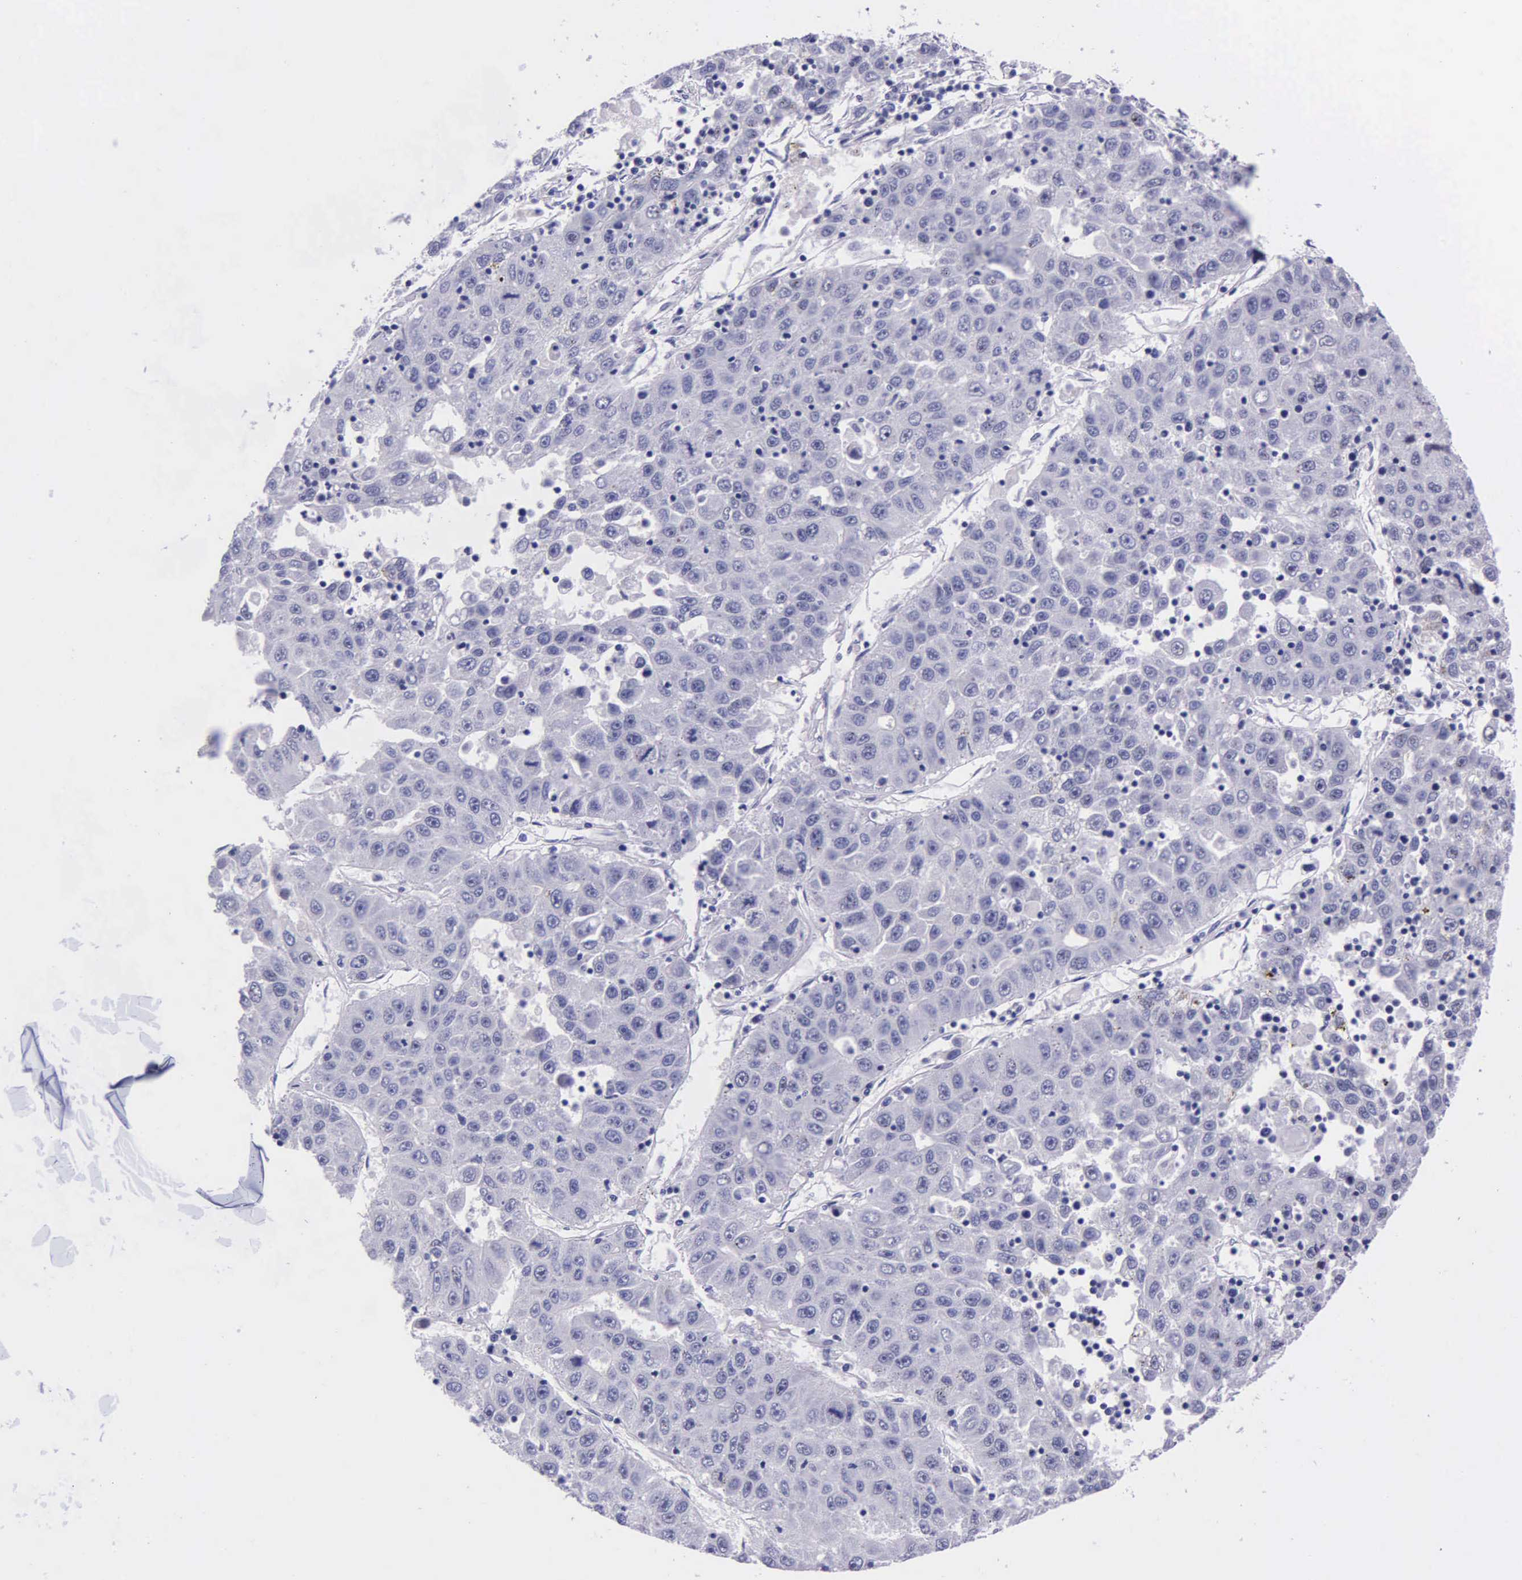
{"staining": {"intensity": "negative", "quantity": "none", "location": "none"}, "tissue": "liver cancer", "cell_type": "Tumor cells", "image_type": "cancer", "snomed": [{"axis": "morphology", "description": "Carcinoma, Hepatocellular, NOS"}, {"axis": "topography", "description": "Liver"}], "caption": "Tumor cells are negative for protein expression in human liver hepatocellular carcinoma. The staining was performed using DAB (3,3'-diaminobenzidine) to visualize the protein expression in brown, while the nuclei were stained in blue with hematoxylin (Magnification: 20x).", "gene": "AHNAK2", "patient": {"sex": "male", "age": 49}}